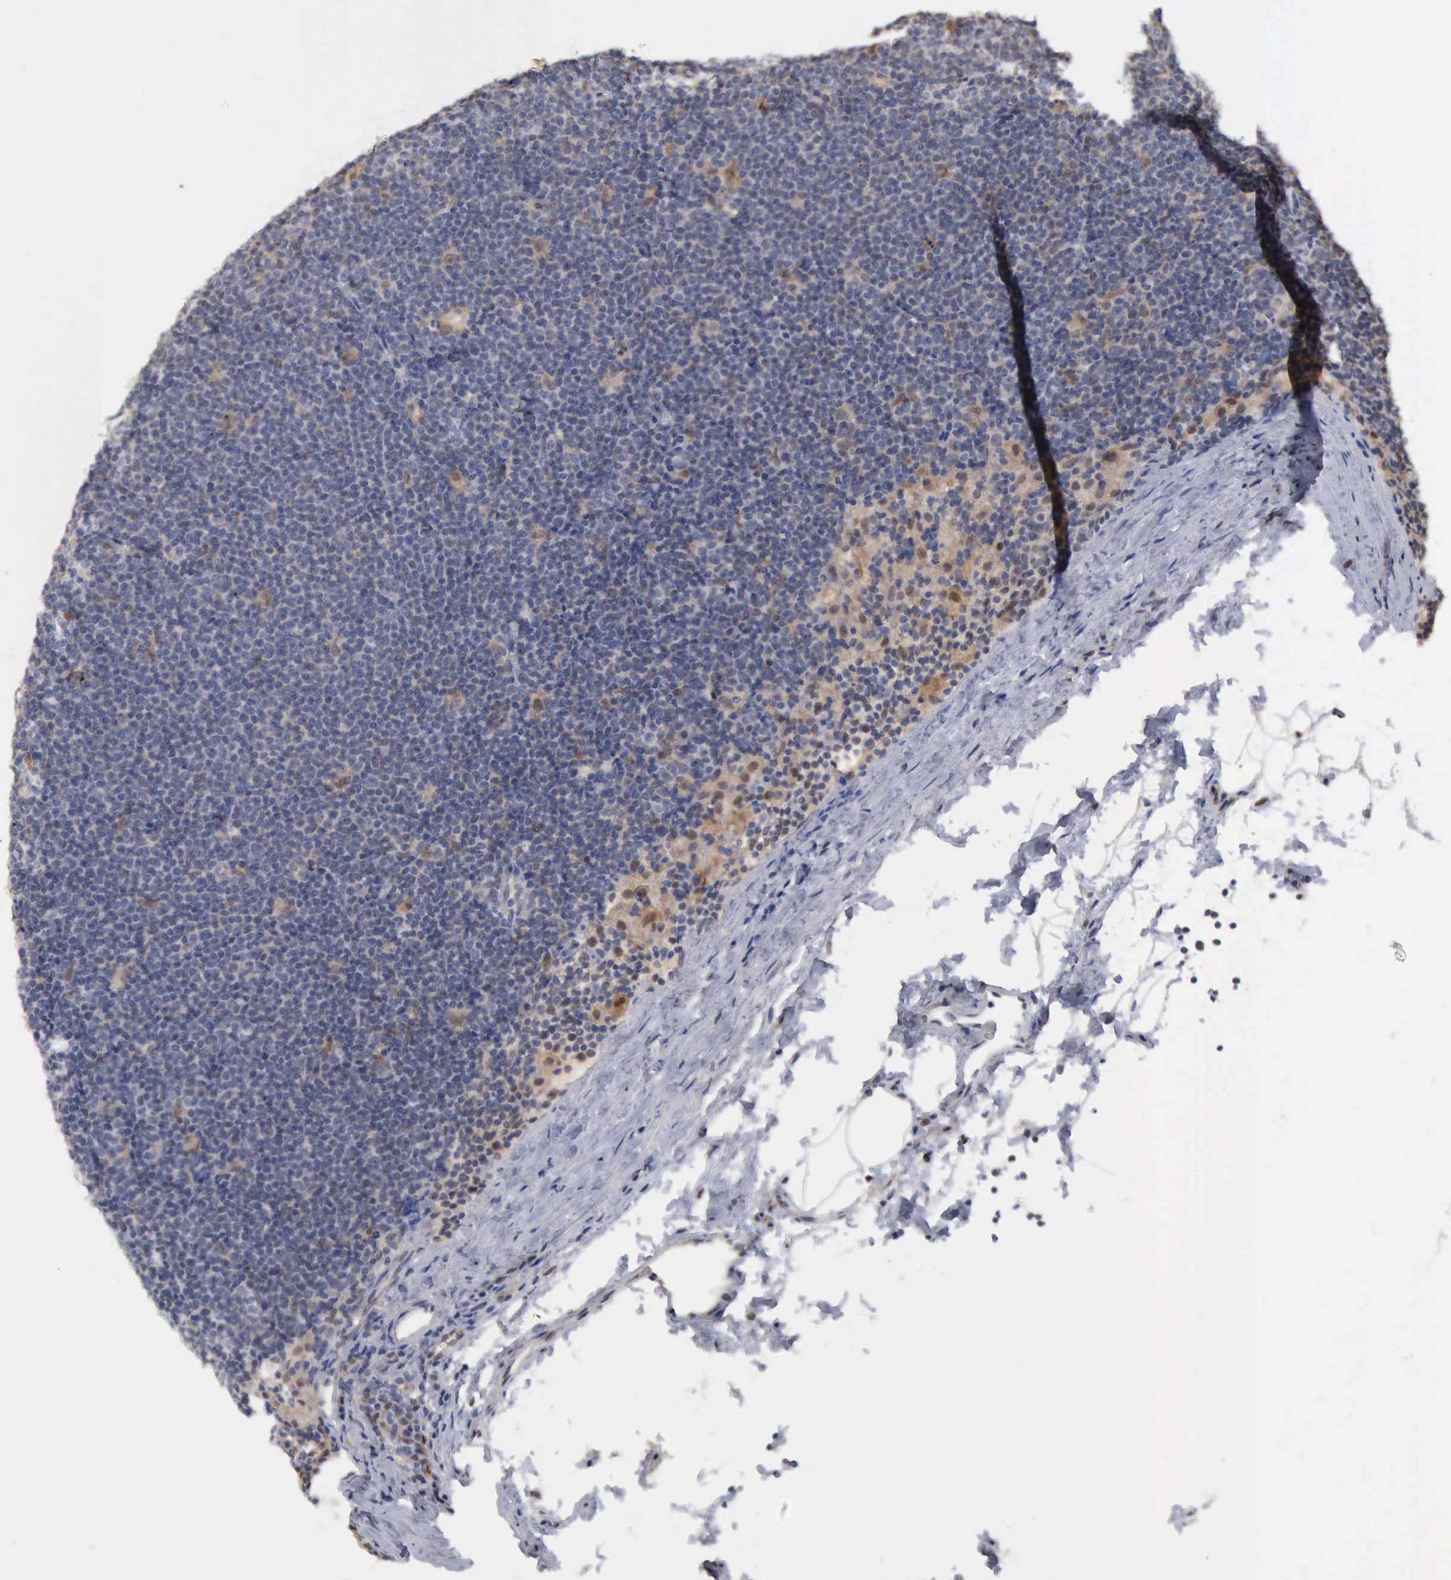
{"staining": {"intensity": "negative", "quantity": "none", "location": "none"}, "tissue": "lymphoma", "cell_type": "Tumor cells", "image_type": "cancer", "snomed": [{"axis": "morphology", "description": "Malignant lymphoma, non-Hodgkin's type, Low grade"}, {"axis": "topography", "description": "Lymph node"}], "caption": "Histopathology image shows no significant protein expression in tumor cells of malignant lymphoma, non-Hodgkin's type (low-grade).", "gene": "PTGR2", "patient": {"sex": "male", "age": 65}}